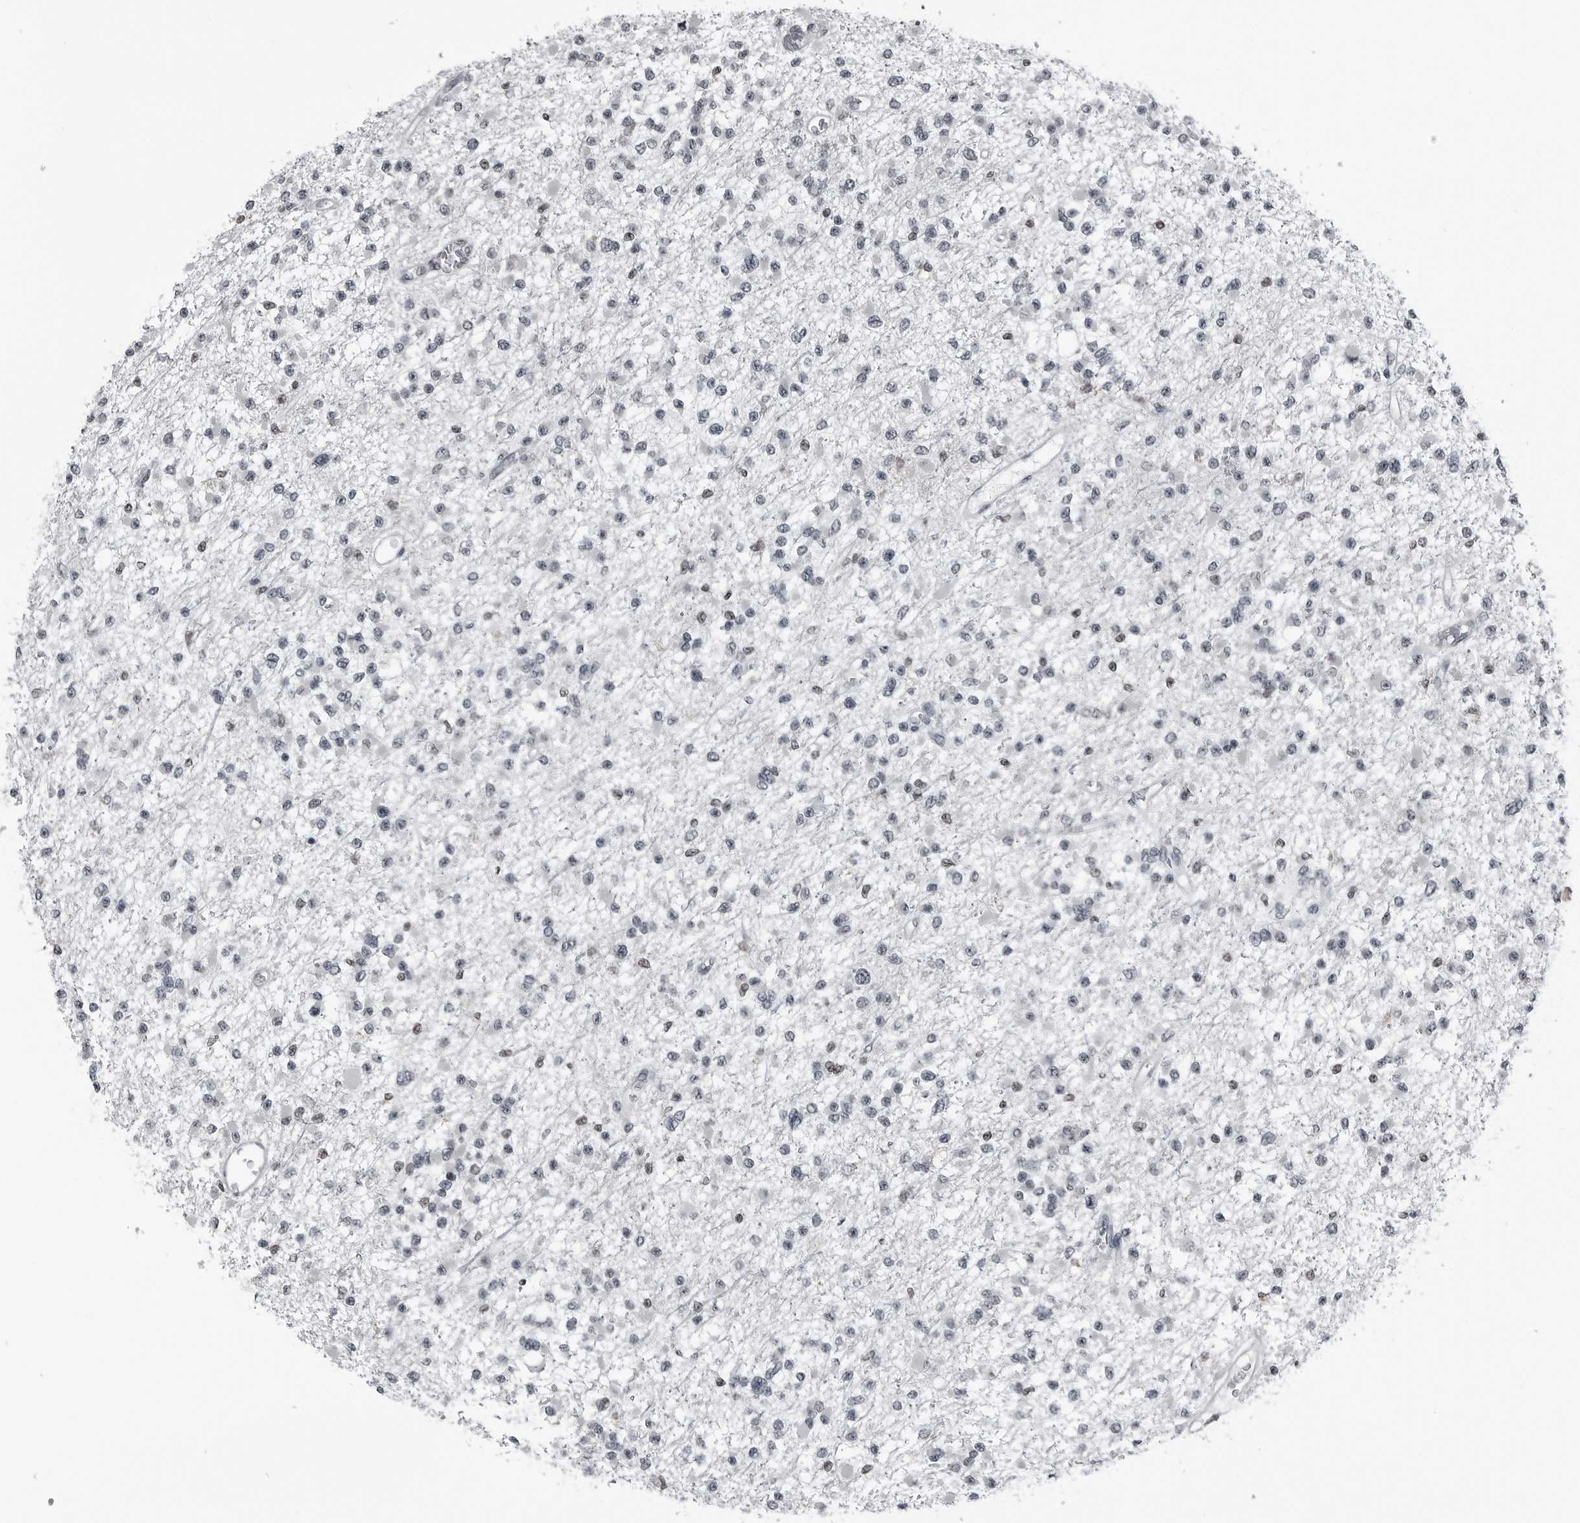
{"staining": {"intensity": "weak", "quantity": "<25%", "location": "nuclear"}, "tissue": "glioma", "cell_type": "Tumor cells", "image_type": "cancer", "snomed": [{"axis": "morphology", "description": "Glioma, malignant, Low grade"}, {"axis": "topography", "description": "Brain"}], "caption": "Immunohistochemical staining of human glioma exhibits no significant expression in tumor cells.", "gene": "AKR1A1", "patient": {"sex": "female", "age": 22}}